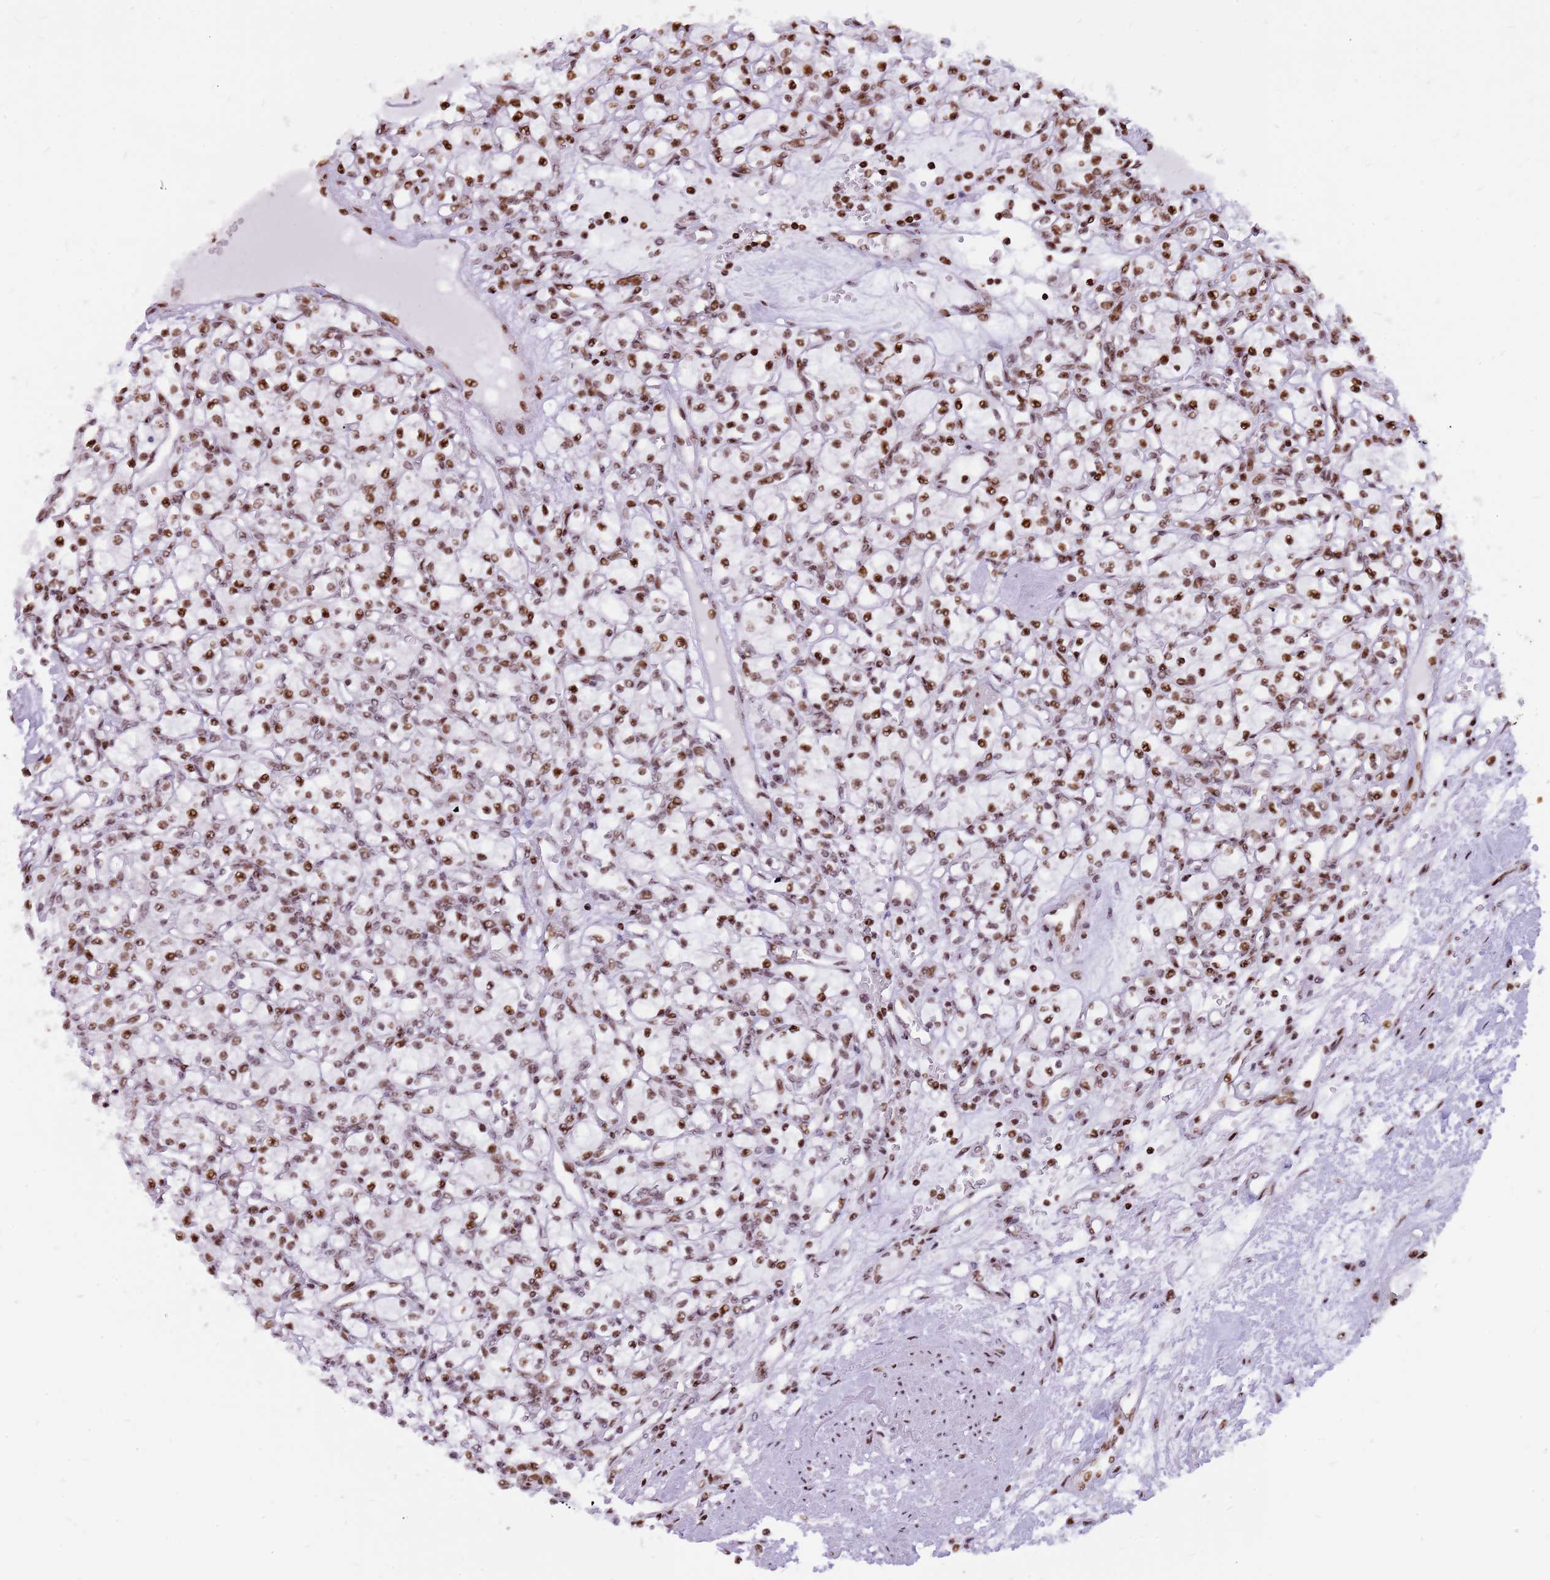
{"staining": {"intensity": "moderate", "quantity": ">75%", "location": "nuclear"}, "tissue": "renal cancer", "cell_type": "Tumor cells", "image_type": "cancer", "snomed": [{"axis": "morphology", "description": "Adenocarcinoma, NOS"}, {"axis": "topography", "description": "Kidney"}], "caption": "A brown stain labels moderate nuclear expression of a protein in renal cancer tumor cells. The protein is shown in brown color, while the nuclei are stained blue.", "gene": "WASHC4", "patient": {"sex": "female", "age": 59}}